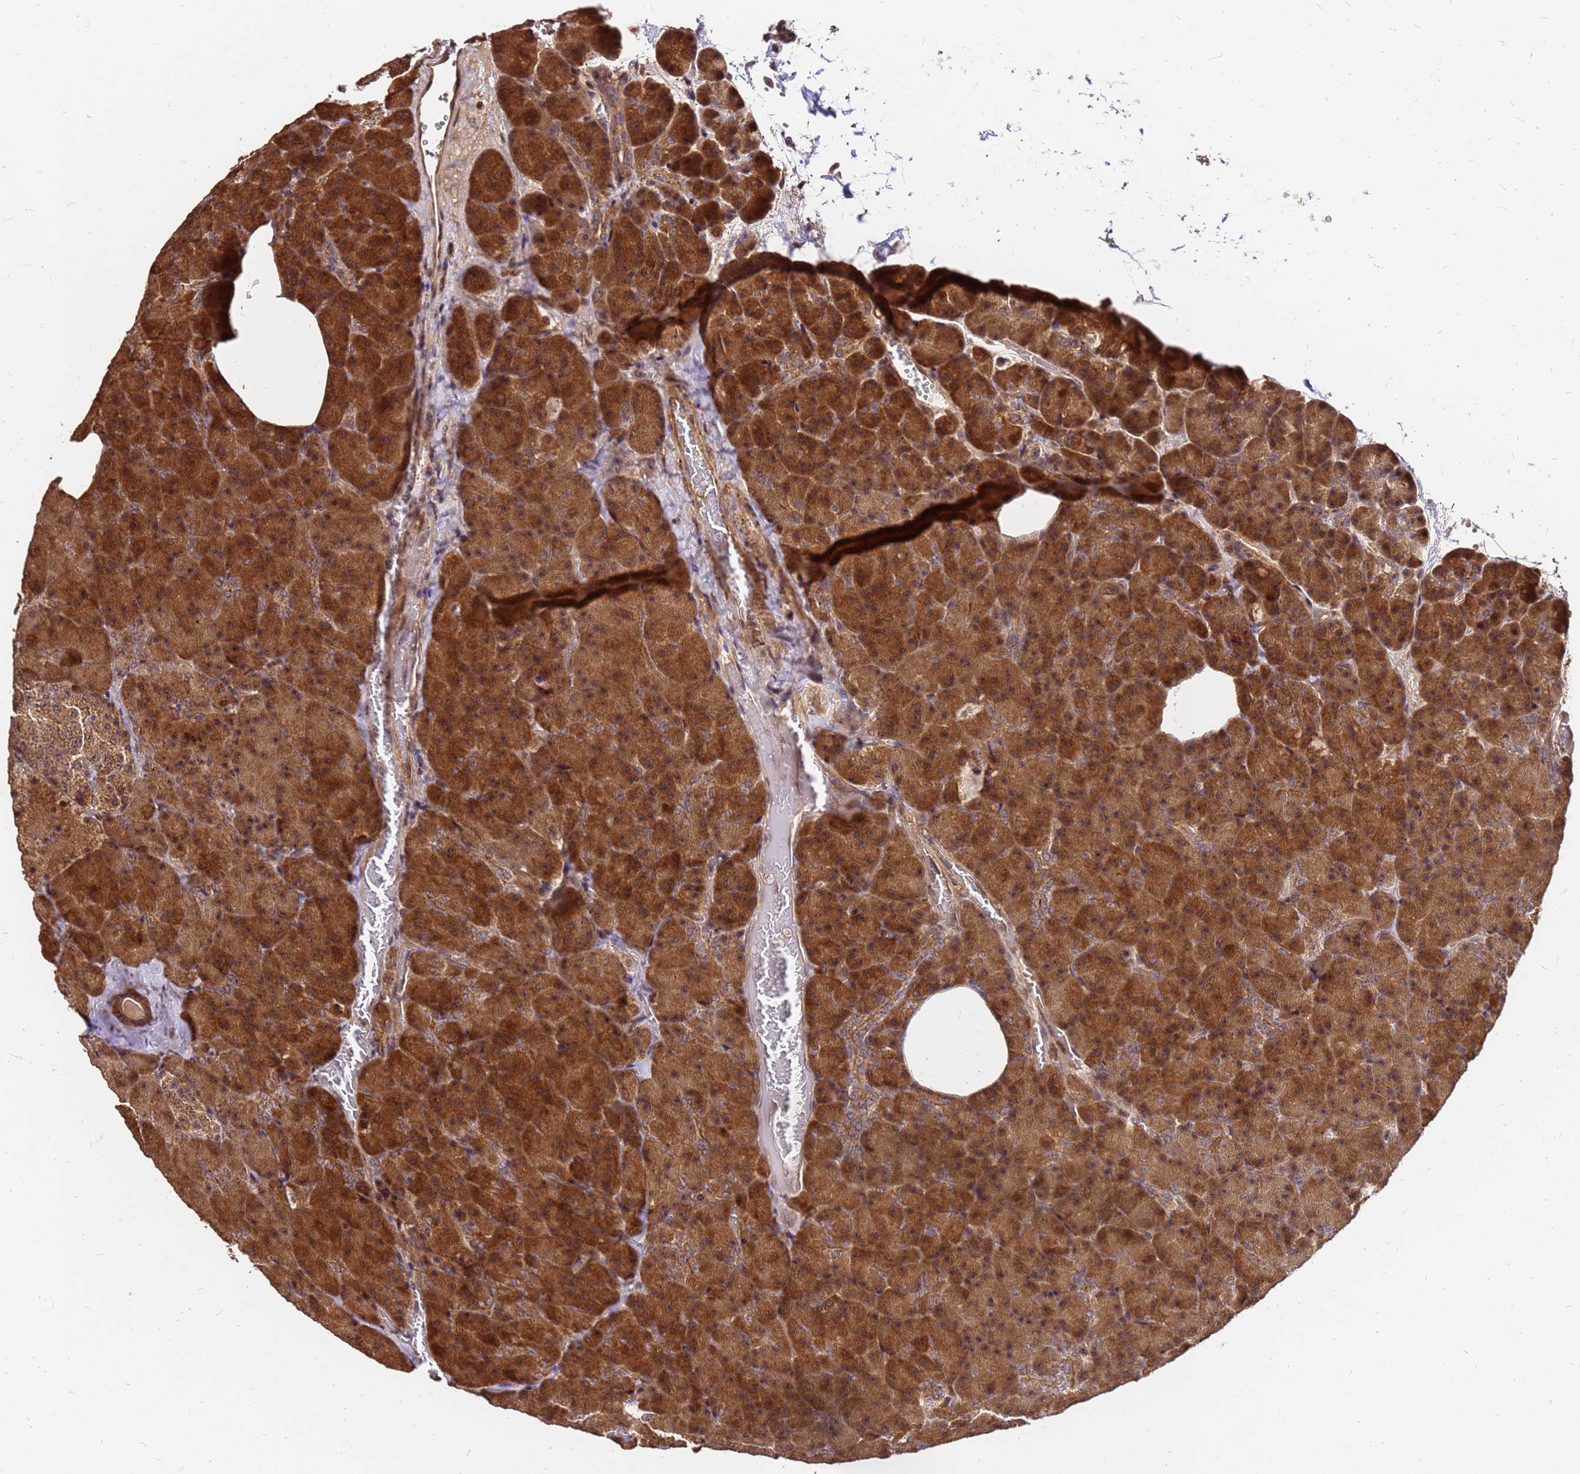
{"staining": {"intensity": "strong", "quantity": ">75%", "location": "cytoplasmic/membranous,nuclear"}, "tissue": "pancreas", "cell_type": "Exocrine glandular cells", "image_type": "normal", "snomed": [{"axis": "morphology", "description": "Normal tissue, NOS"}, {"axis": "morphology", "description": "Carcinoid, malignant, NOS"}, {"axis": "topography", "description": "Pancreas"}], "caption": "Brown immunohistochemical staining in unremarkable human pancreas exhibits strong cytoplasmic/membranous,nuclear staining in approximately >75% of exocrine glandular cells.", "gene": "GPATCH8", "patient": {"sex": "female", "age": 35}}